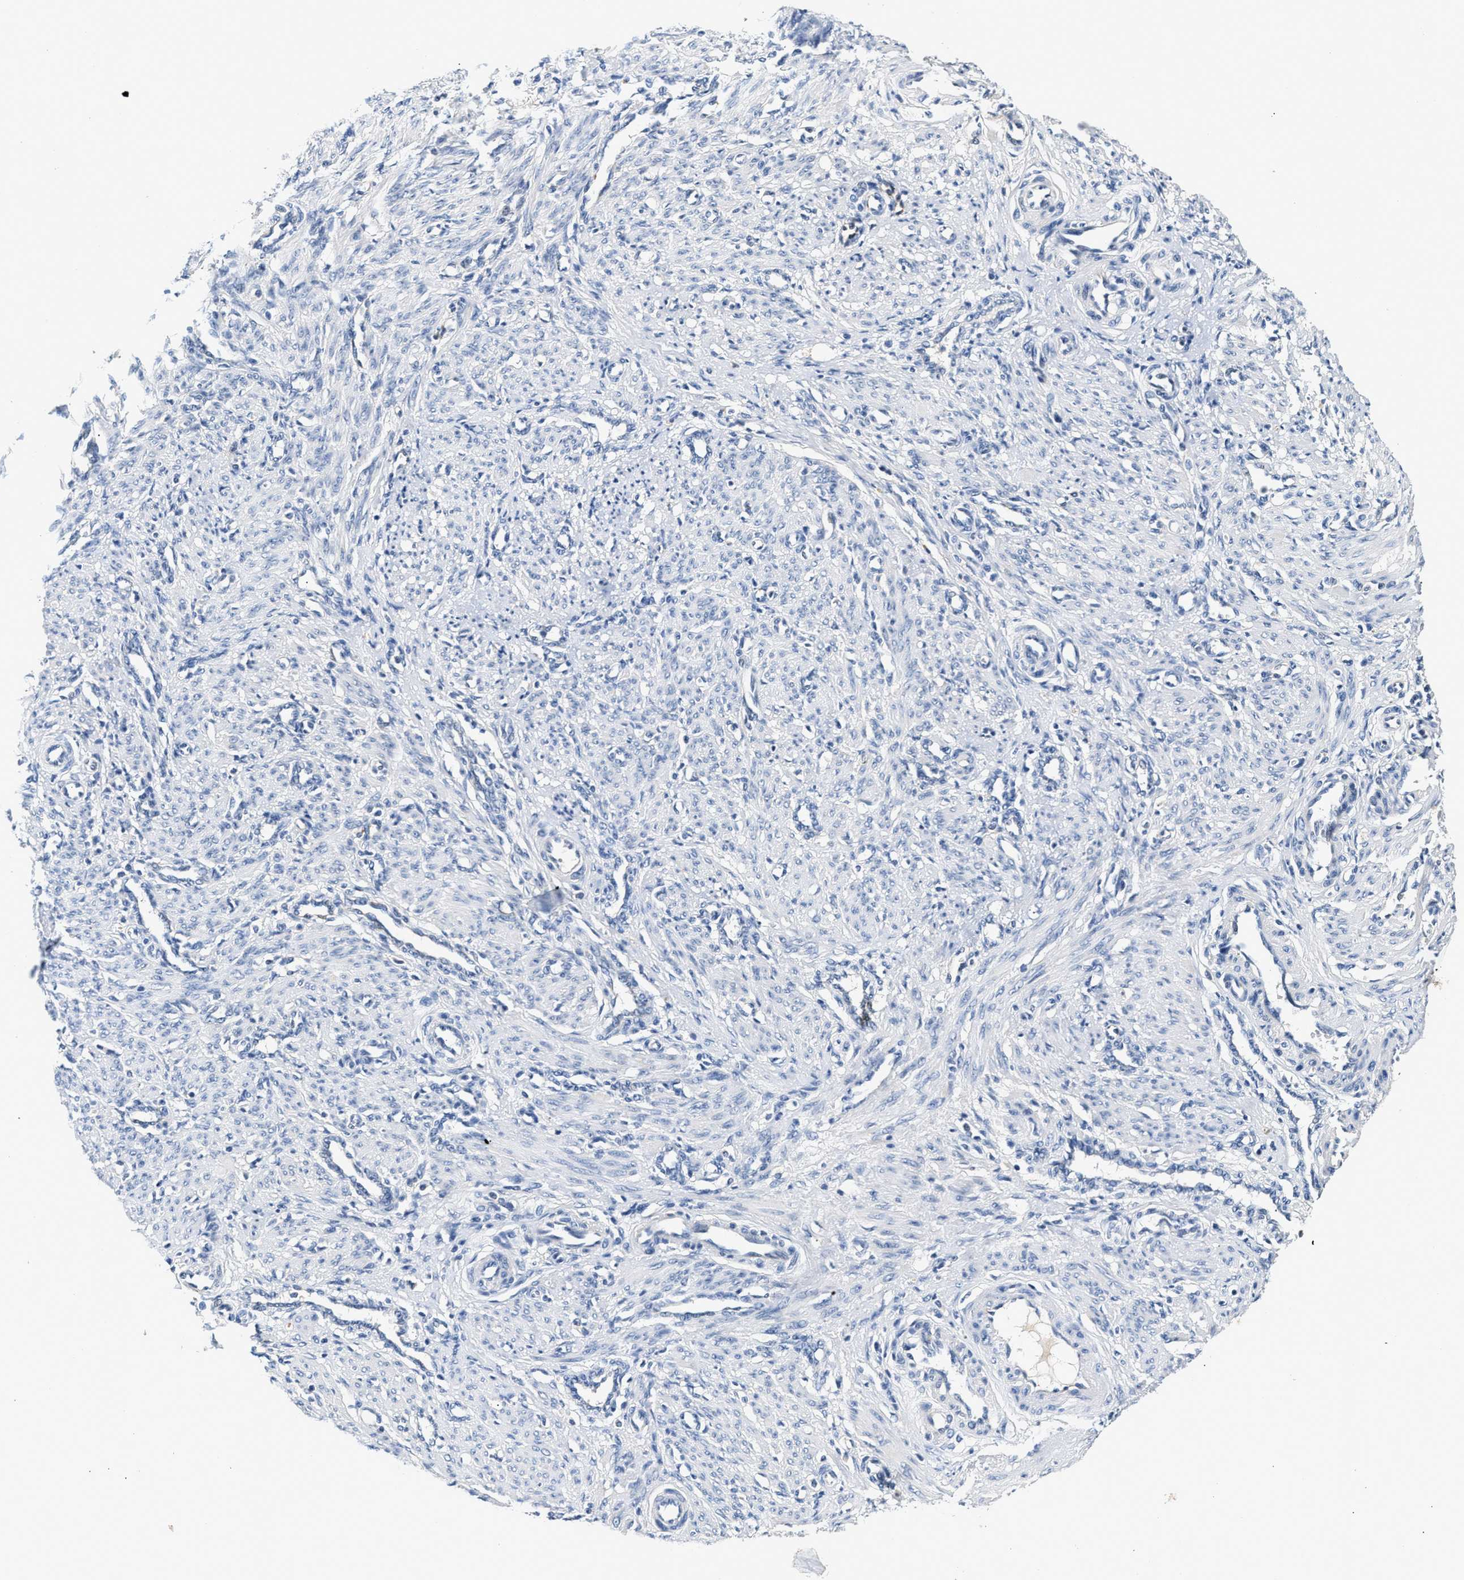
{"staining": {"intensity": "negative", "quantity": "none", "location": "none"}, "tissue": "smooth muscle", "cell_type": "Smooth muscle cells", "image_type": "normal", "snomed": [{"axis": "morphology", "description": "Normal tissue, NOS"}, {"axis": "topography", "description": "Endometrium"}], "caption": "DAB (3,3'-diaminobenzidine) immunohistochemical staining of benign human smooth muscle exhibits no significant expression in smooth muscle cells.", "gene": "MED22", "patient": {"sex": "female", "age": 33}}